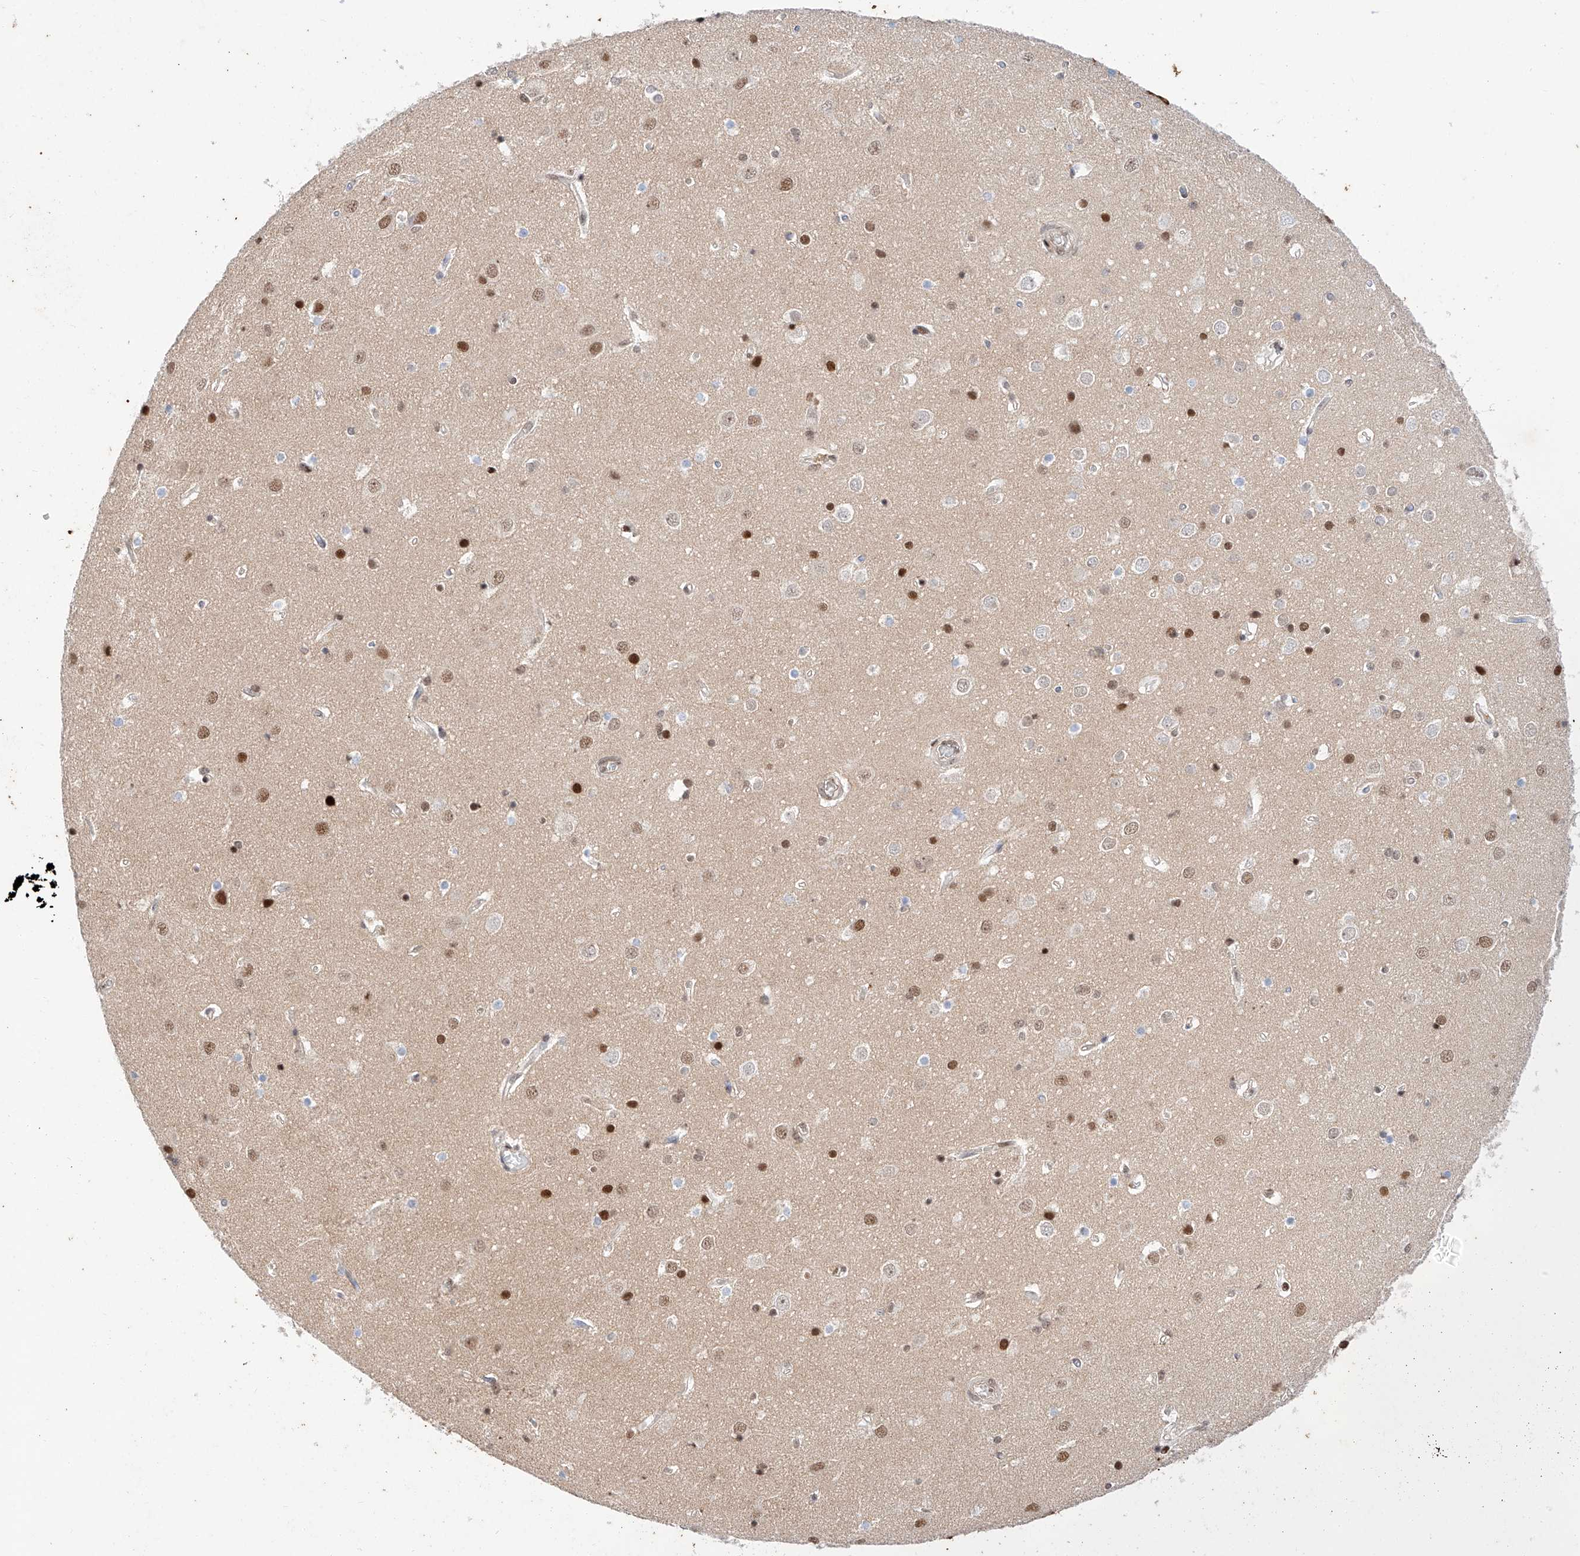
{"staining": {"intensity": "weak", "quantity": ">75%", "location": "nuclear"}, "tissue": "cerebral cortex", "cell_type": "Endothelial cells", "image_type": "normal", "snomed": [{"axis": "morphology", "description": "Normal tissue, NOS"}, {"axis": "topography", "description": "Cerebral cortex"}], "caption": "Protein staining exhibits weak nuclear positivity in approximately >75% of endothelial cells in benign cerebral cortex.", "gene": "HDAC9", "patient": {"sex": "male", "age": 54}}